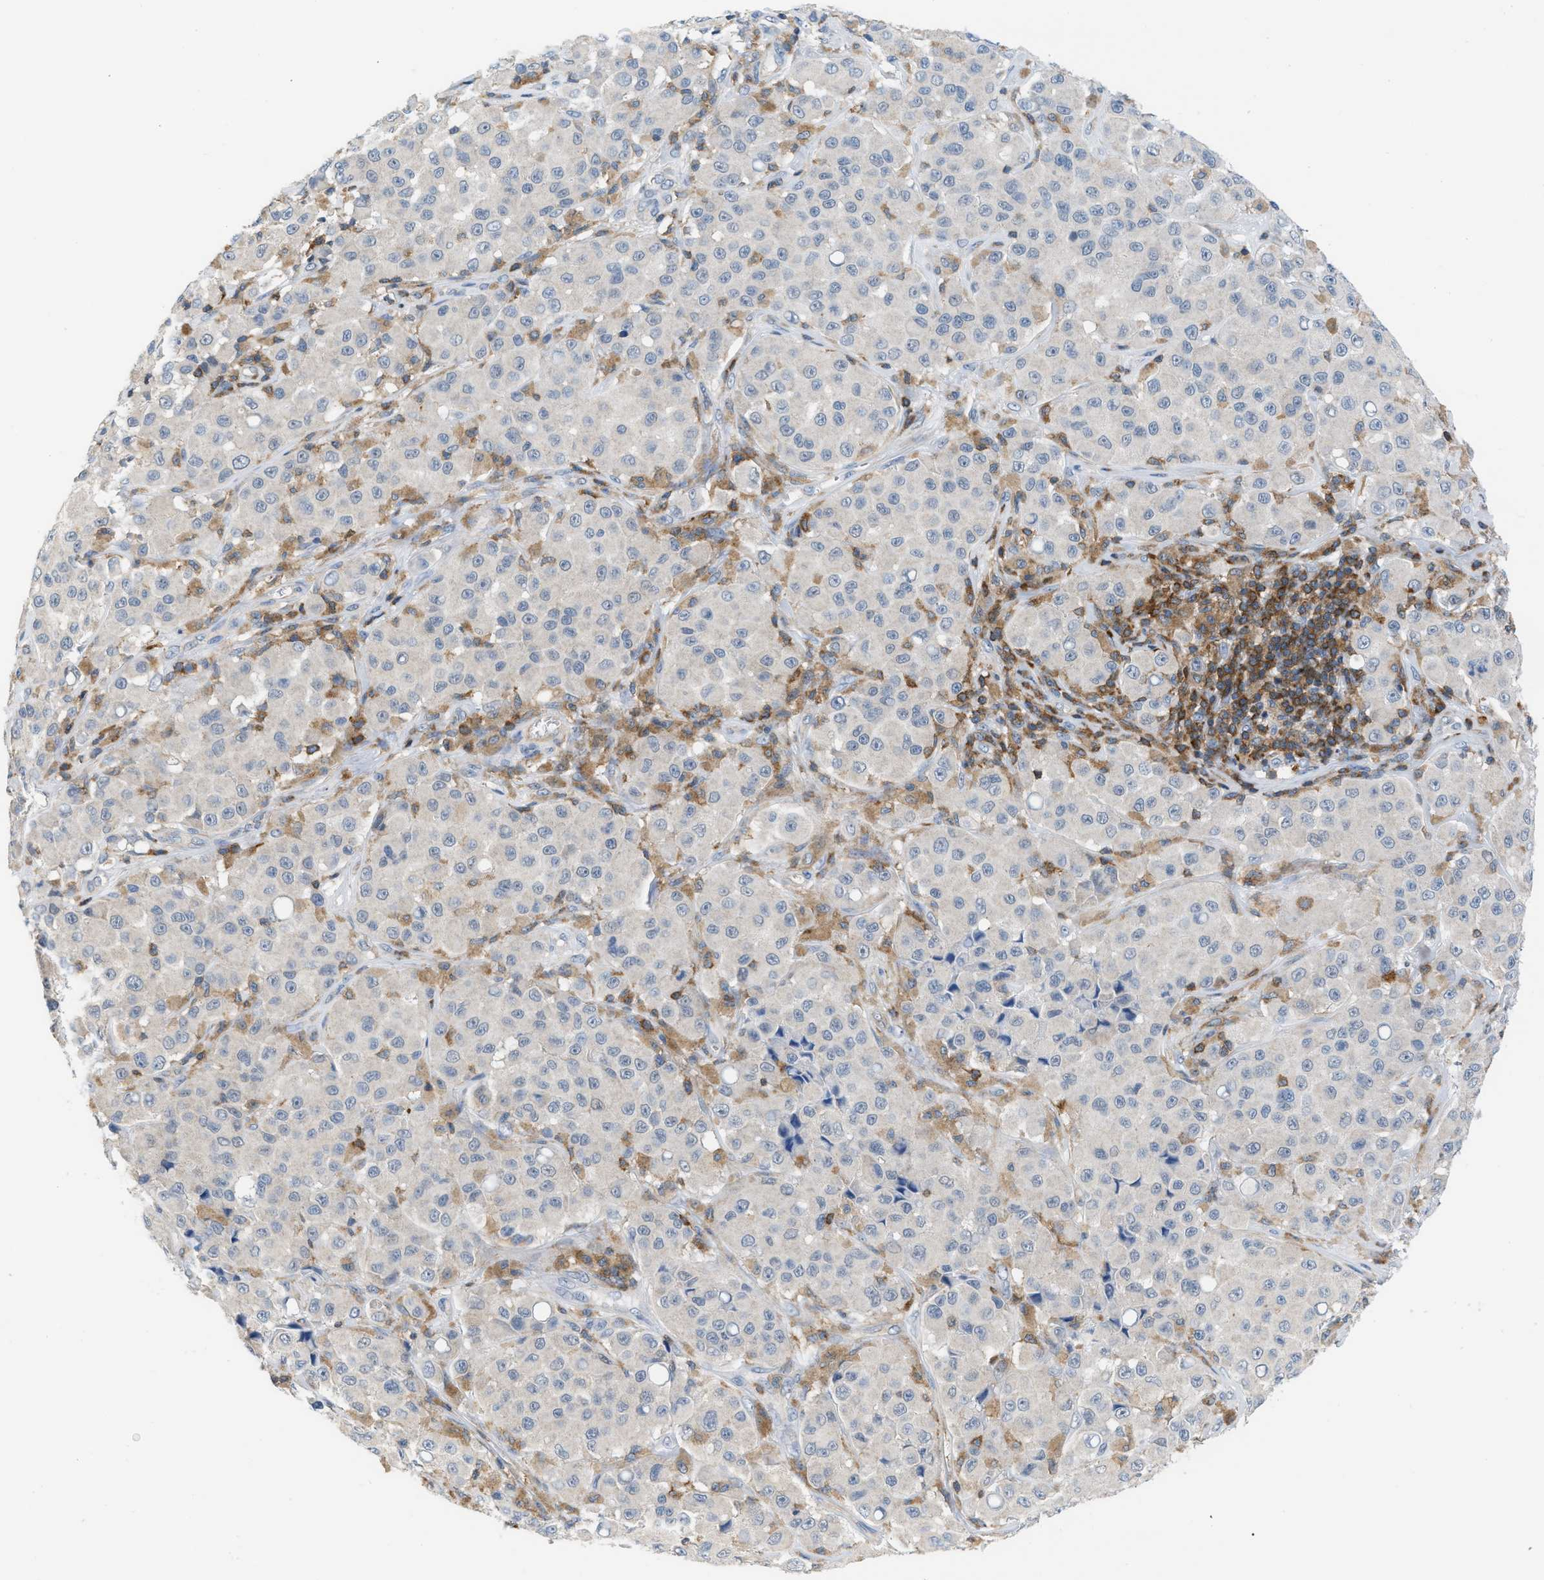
{"staining": {"intensity": "negative", "quantity": "none", "location": "none"}, "tissue": "melanoma", "cell_type": "Tumor cells", "image_type": "cancer", "snomed": [{"axis": "morphology", "description": "Malignant melanoma, NOS"}, {"axis": "topography", "description": "Skin"}], "caption": "Immunohistochemistry micrograph of human melanoma stained for a protein (brown), which reveals no expression in tumor cells.", "gene": "INPP5D", "patient": {"sex": "male", "age": 84}}